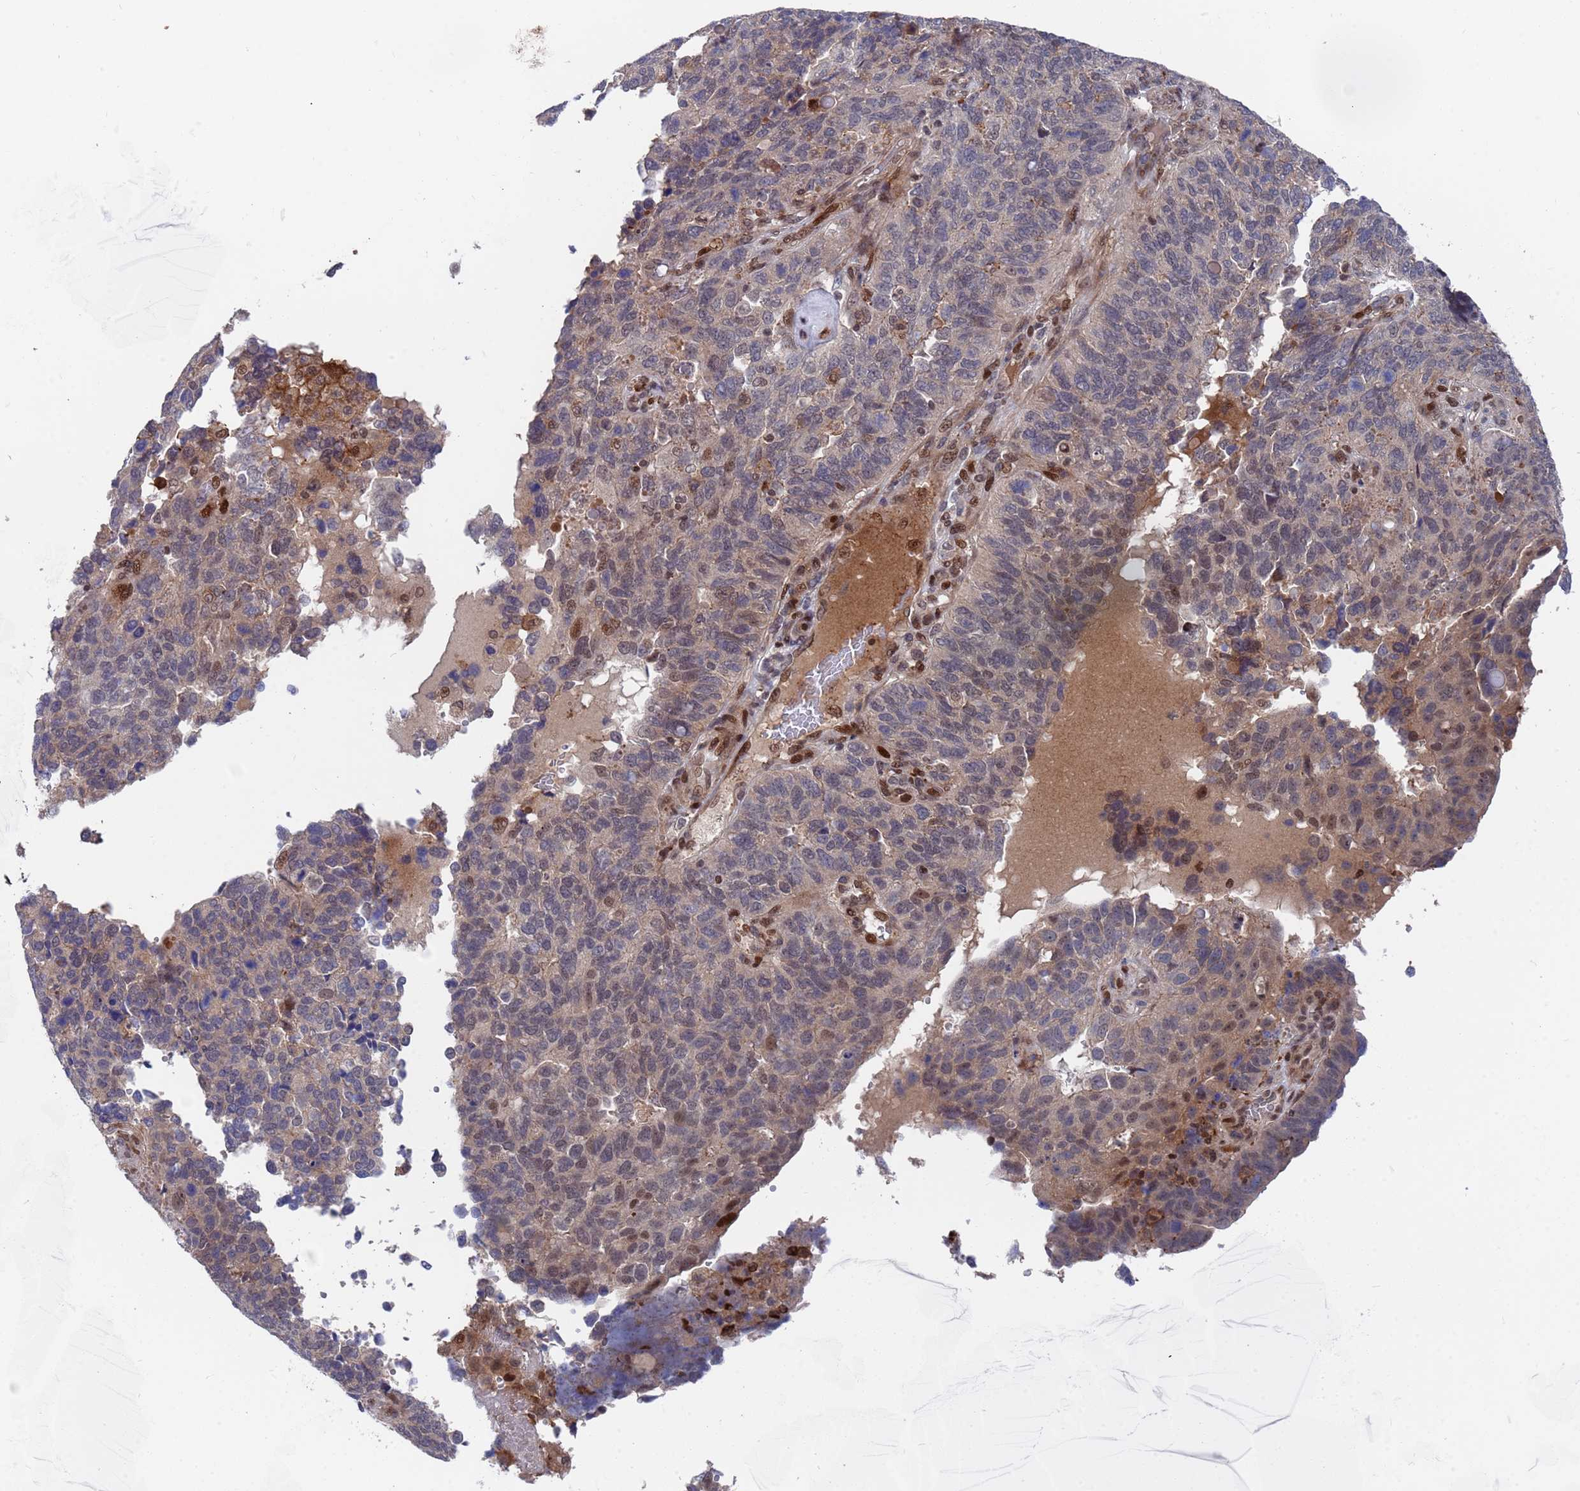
{"staining": {"intensity": "moderate", "quantity": "<25%", "location": "nuclear"}, "tissue": "endometrial cancer", "cell_type": "Tumor cells", "image_type": "cancer", "snomed": [{"axis": "morphology", "description": "Adenocarcinoma, NOS"}, {"axis": "topography", "description": "Endometrium"}], "caption": "Immunohistochemistry image of human endometrial cancer stained for a protein (brown), which demonstrates low levels of moderate nuclear positivity in approximately <25% of tumor cells.", "gene": "TMBIM6", "patient": {"sex": "female", "age": 66}}